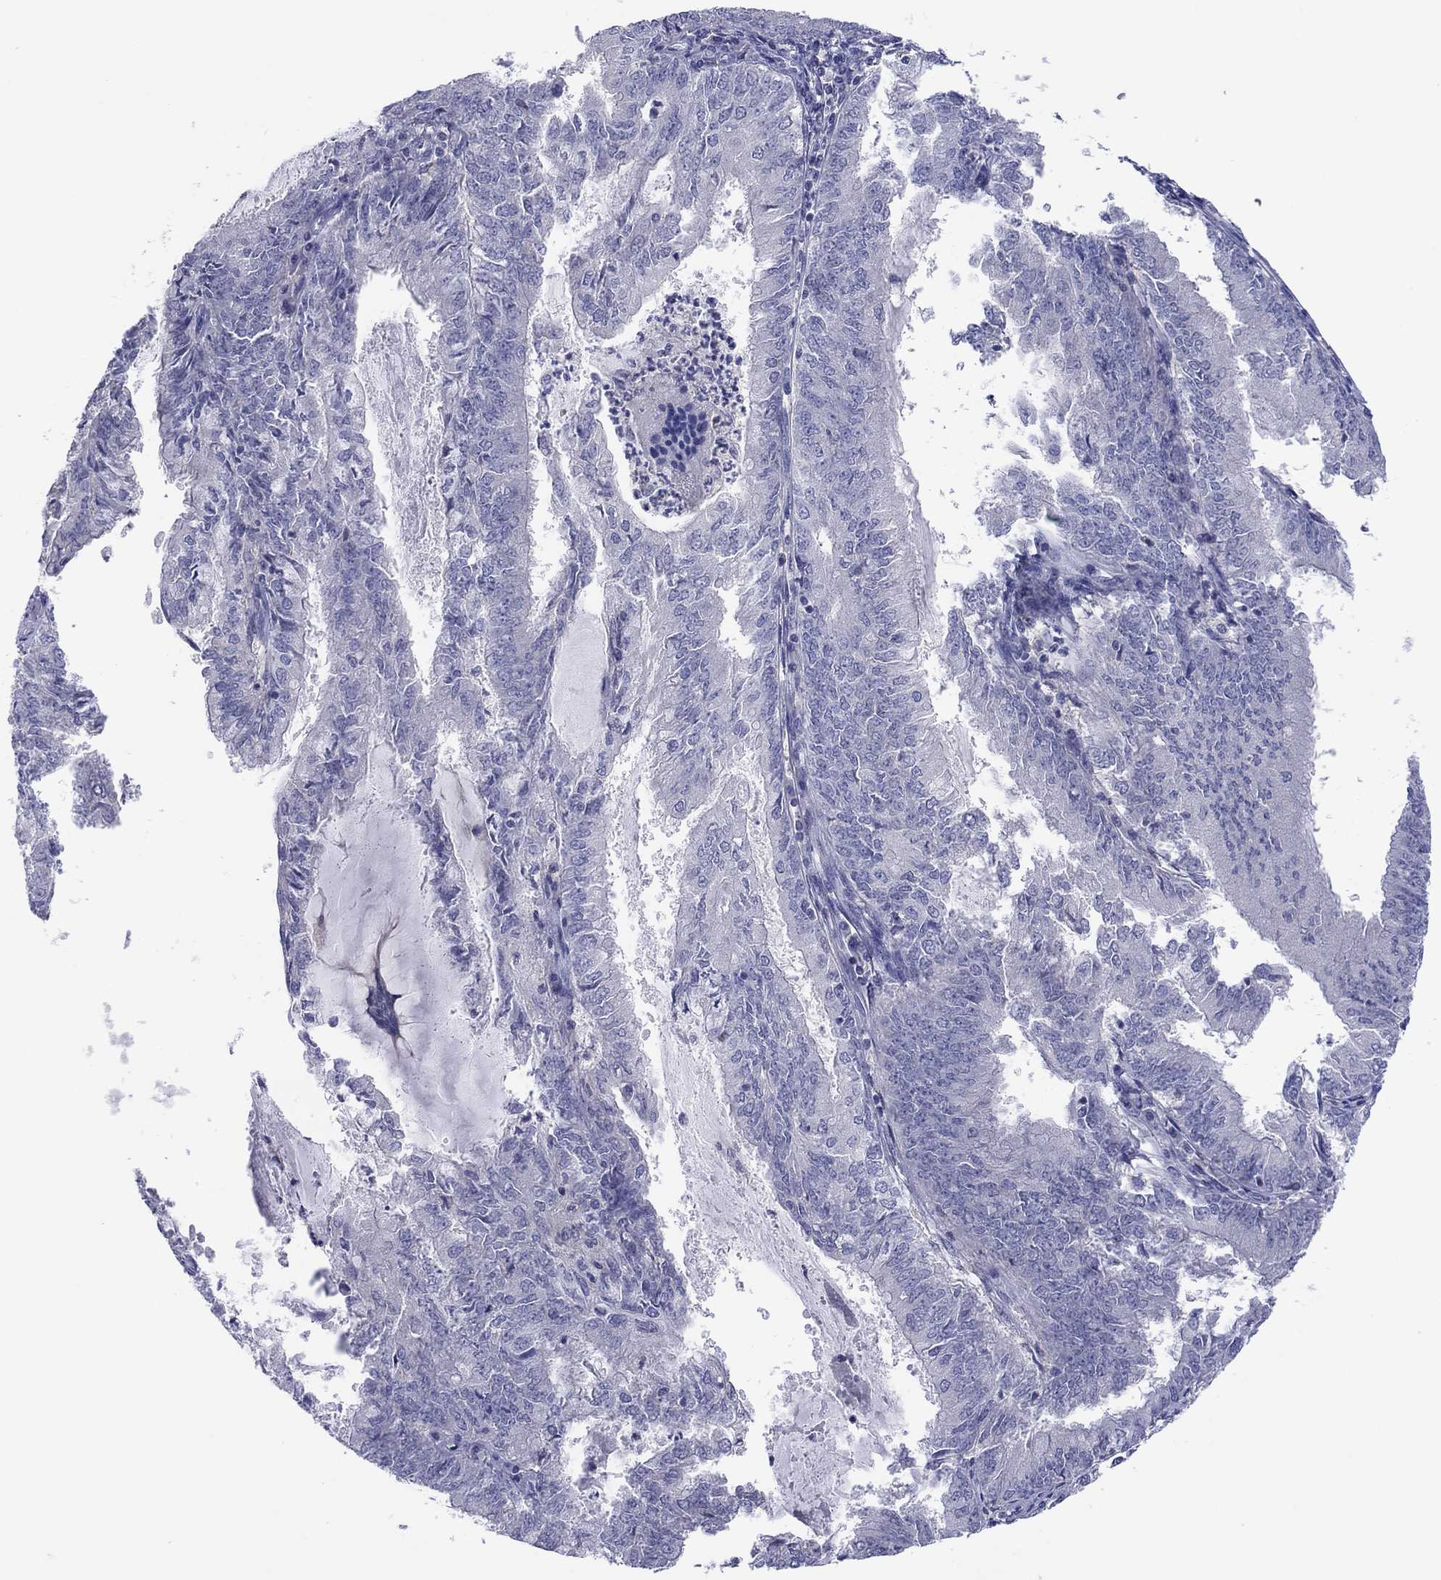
{"staining": {"intensity": "negative", "quantity": "none", "location": "none"}, "tissue": "endometrial cancer", "cell_type": "Tumor cells", "image_type": "cancer", "snomed": [{"axis": "morphology", "description": "Adenocarcinoma, NOS"}, {"axis": "topography", "description": "Endometrium"}], "caption": "Tumor cells are negative for brown protein staining in endometrial cancer.", "gene": "CYP2B6", "patient": {"sex": "female", "age": 57}}